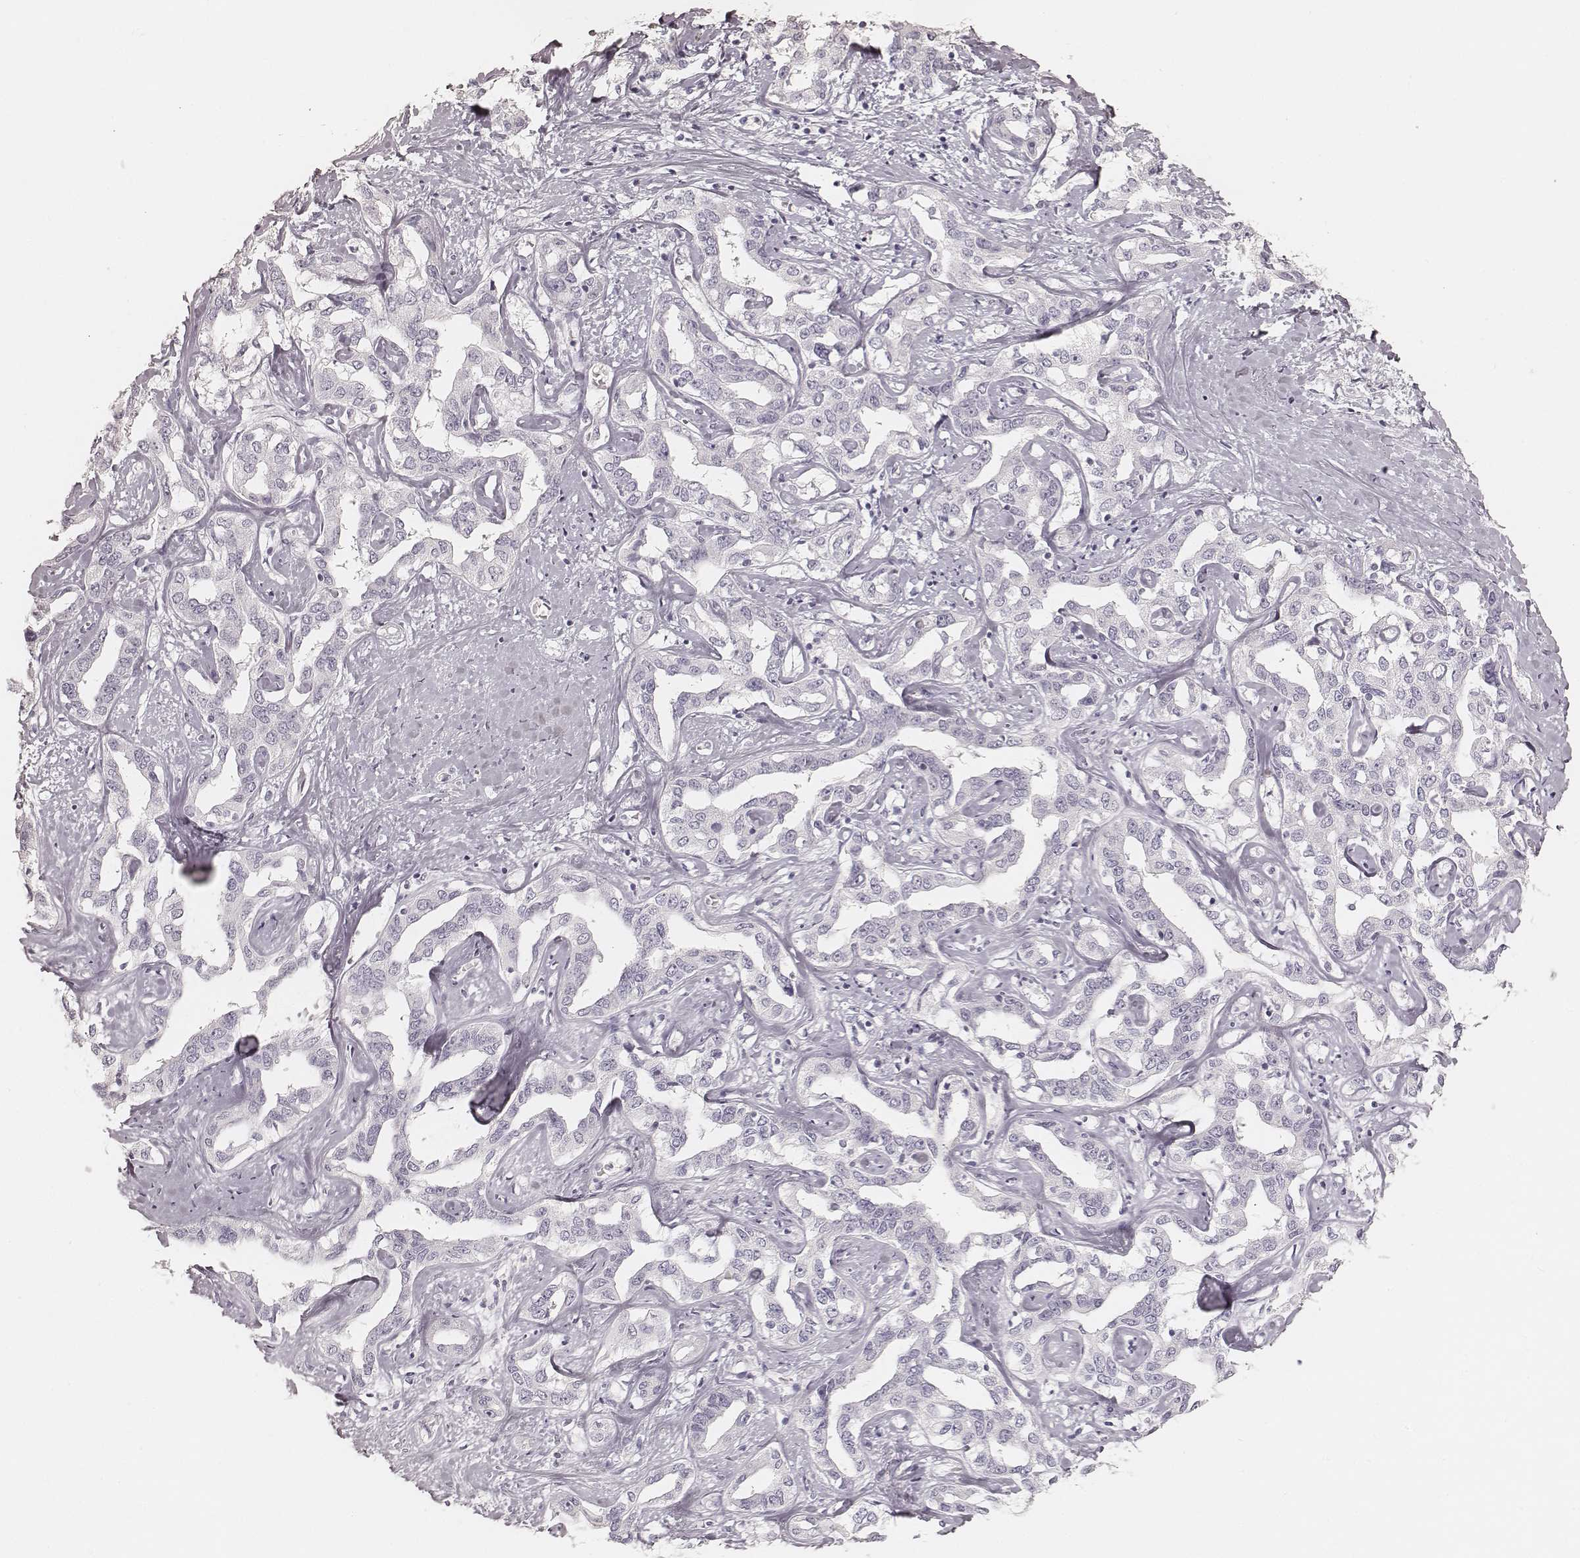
{"staining": {"intensity": "negative", "quantity": "none", "location": "none"}, "tissue": "liver cancer", "cell_type": "Tumor cells", "image_type": "cancer", "snomed": [{"axis": "morphology", "description": "Cholangiocarcinoma"}, {"axis": "topography", "description": "Liver"}], "caption": "The histopathology image exhibits no significant positivity in tumor cells of liver cancer.", "gene": "KRT26", "patient": {"sex": "male", "age": 59}}